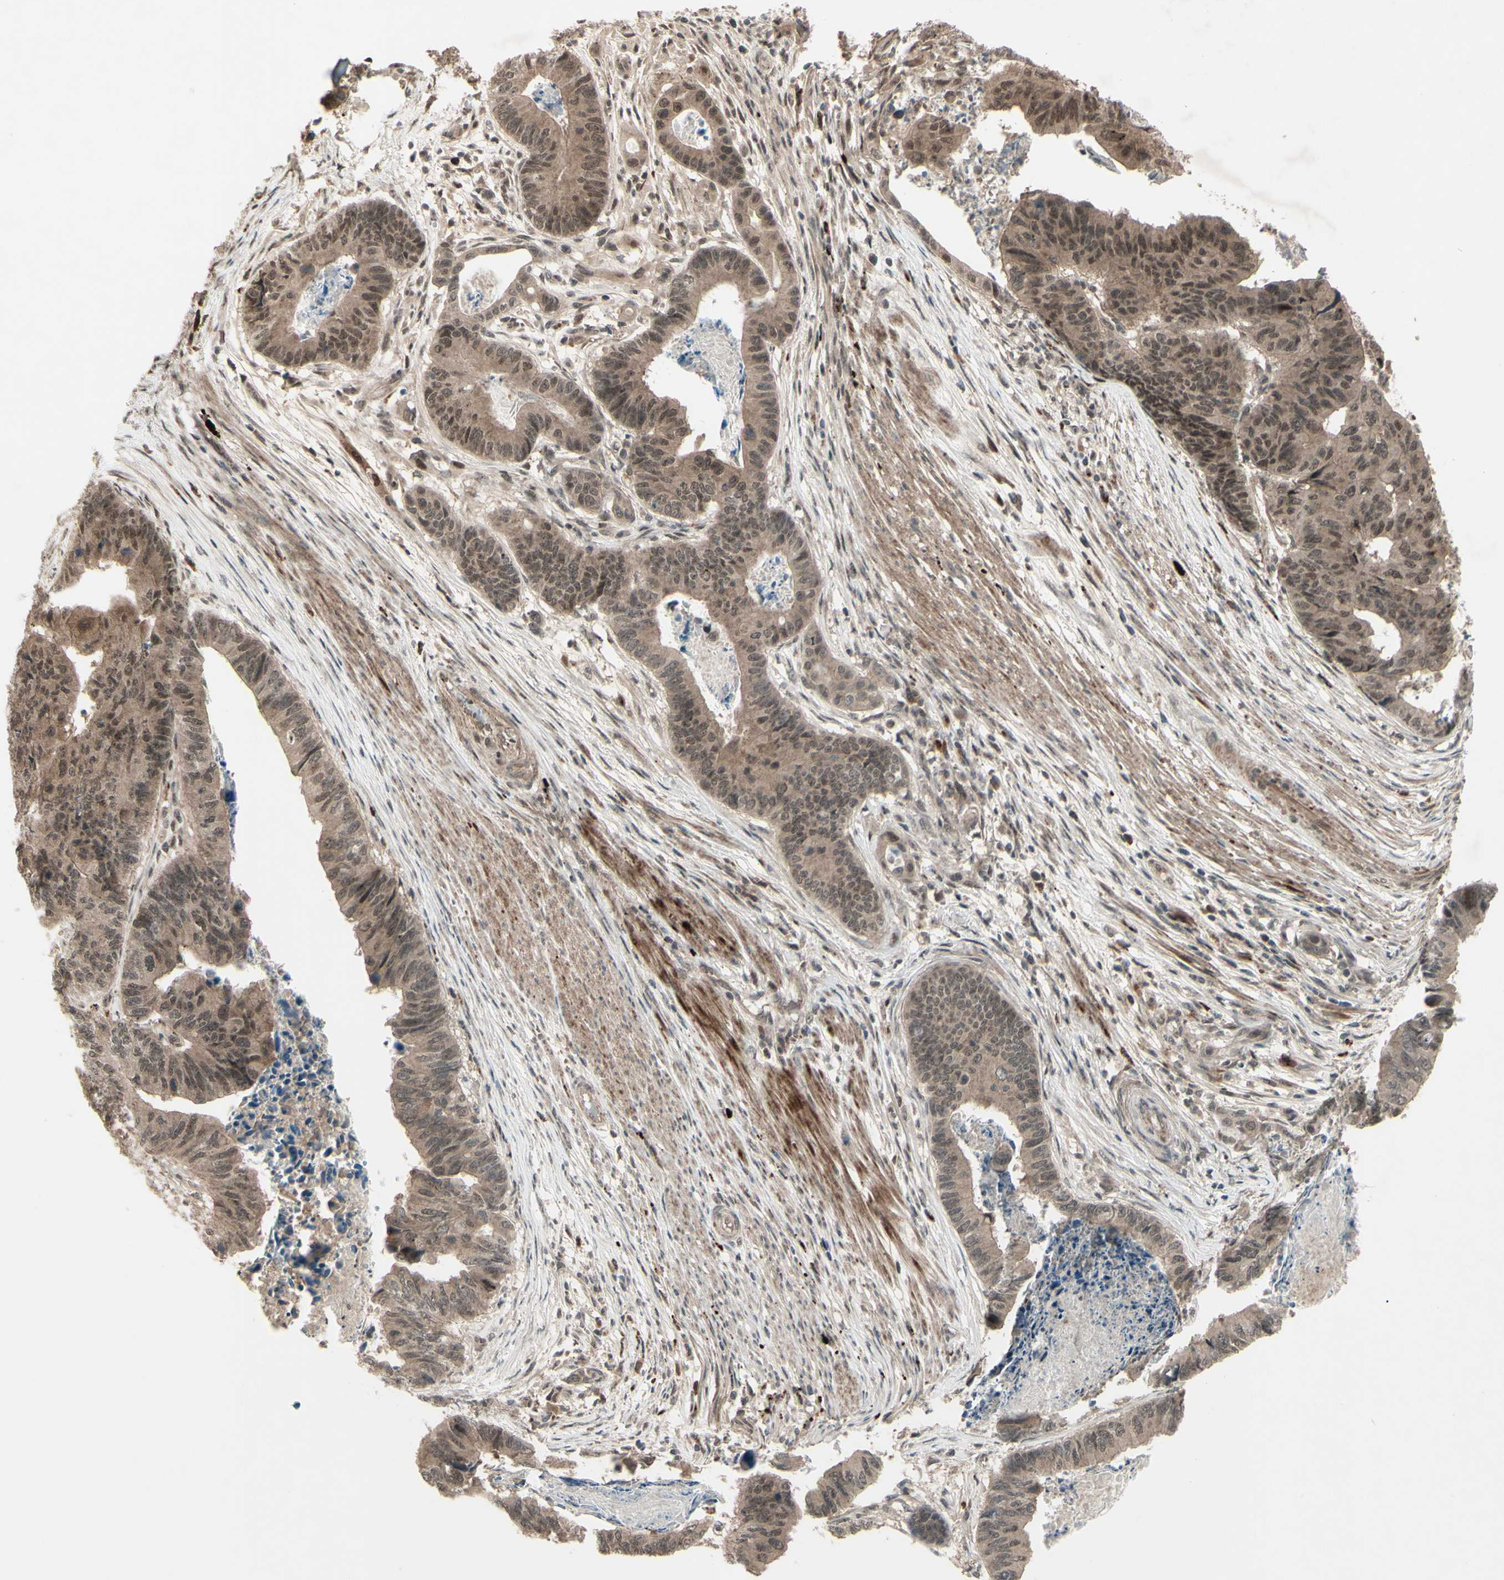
{"staining": {"intensity": "moderate", "quantity": ">75%", "location": "cytoplasmic/membranous,nuclear"}, "tissue": "stomach cancer", "cell_type": "Tumor cells", "image_type": "cancer", "snomed": [{"axis": "morphology", "description": "Adenocarcinoma, NOS"}, {"axis": "topography", "description": "Stomach, lower"}], "caption": "High-power microscopy captured an immunohistochemistry (IHC) micrograph of stomach adenocarcinoma, revealing moderate cytoplasmic/membranous and nuclear expression in approximately >75% of tumor cells.", "gene": "MLF2", "patient": {"sex": "male", "age": 77}}